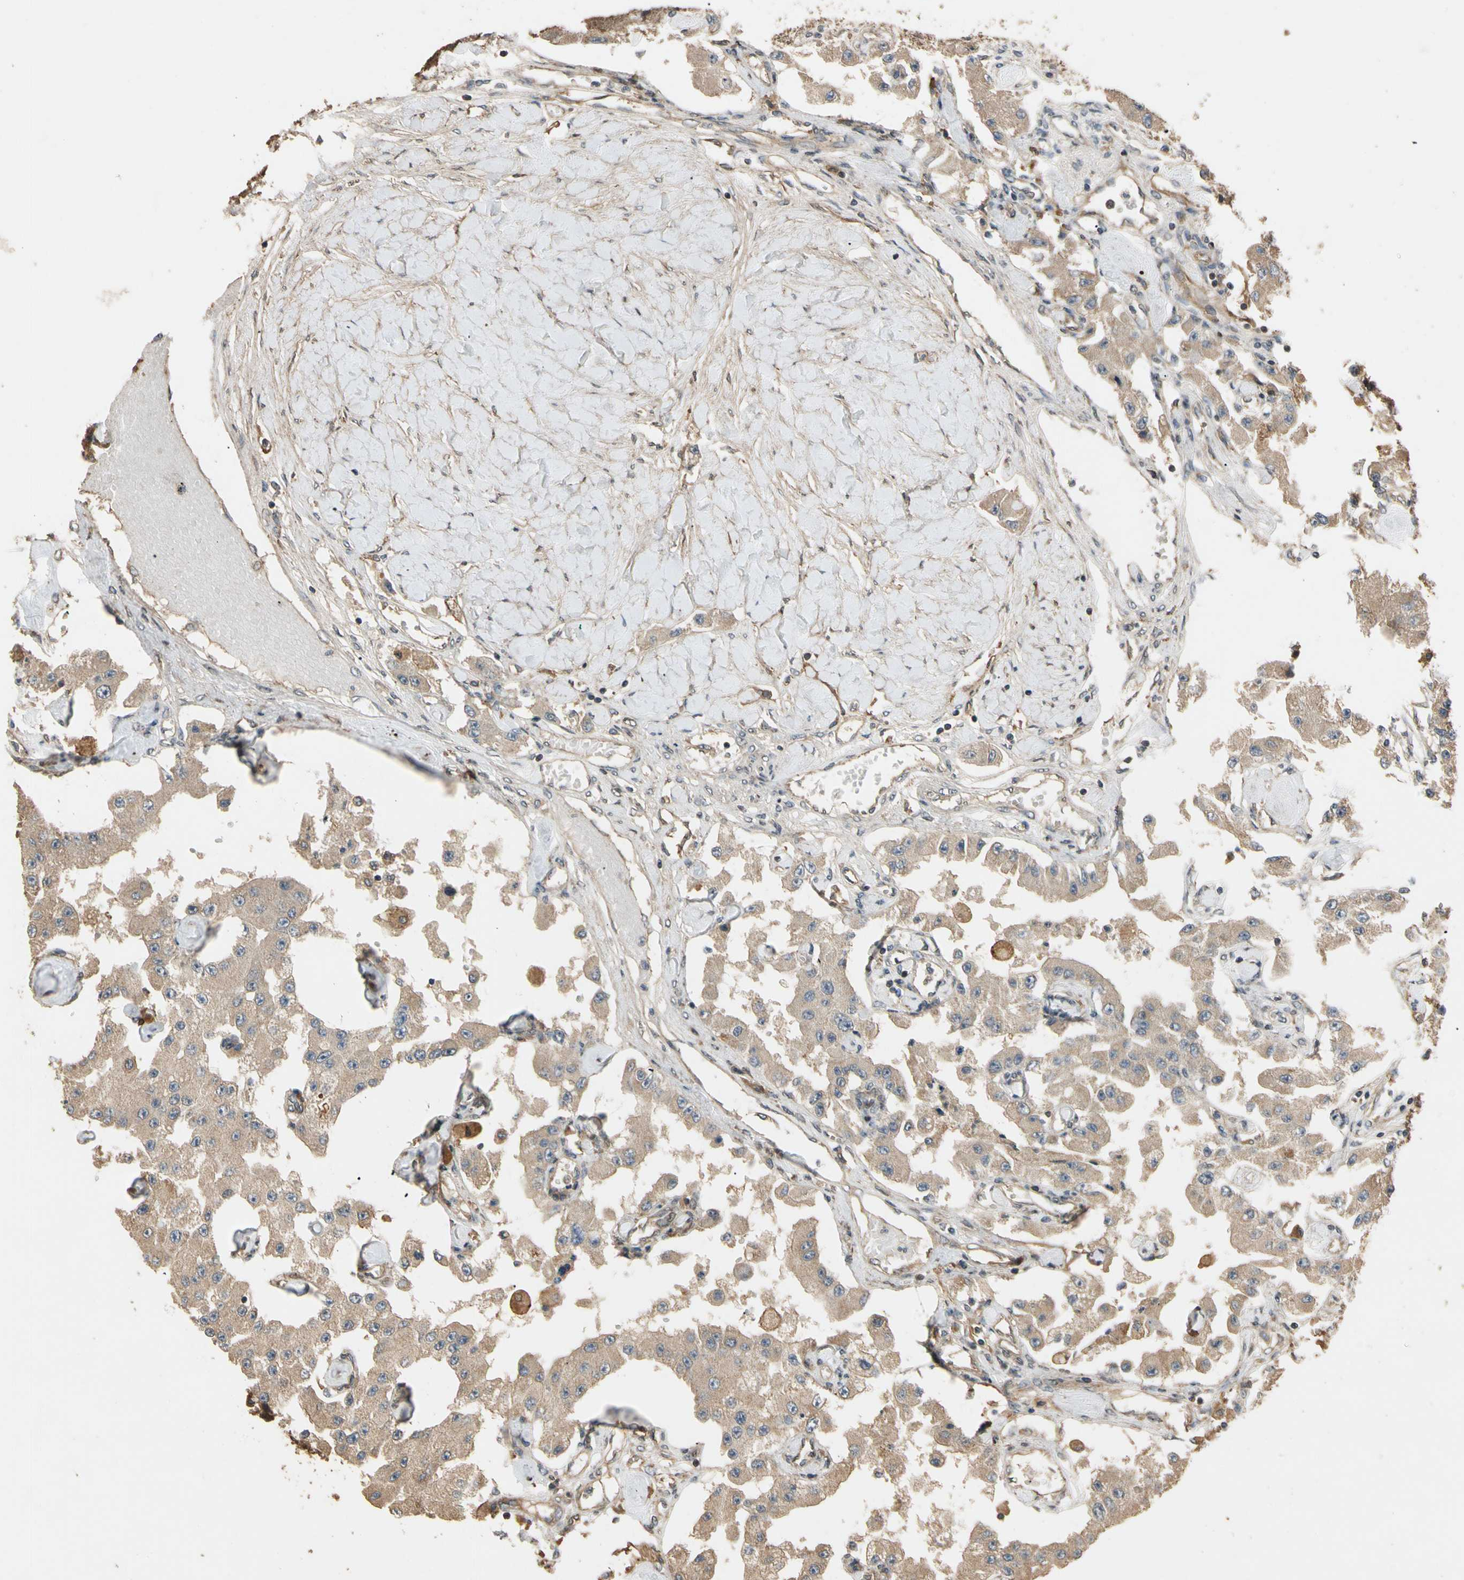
{"staining": {"intensity": "weak", "quantity": ">75%", "location": "cytoplasmic/membranous"}, "tissue": "carcinoid", "cell_type": "Tumor cells", "image_type": "cancer", "snomed": [{"axis": "morphology", "description": "Carcinoid, malignant, NOS"}, {"axis": "topography", "description": "Pancreas"}], "caption": "Human malignant carcinoid stained for a protein (brown) shows weak cytoplasmic/membranous positive expression in approximately >75% of tumor cells.", "gene": "MGRN1", "patient": {"sex": "male", "age": 41}}